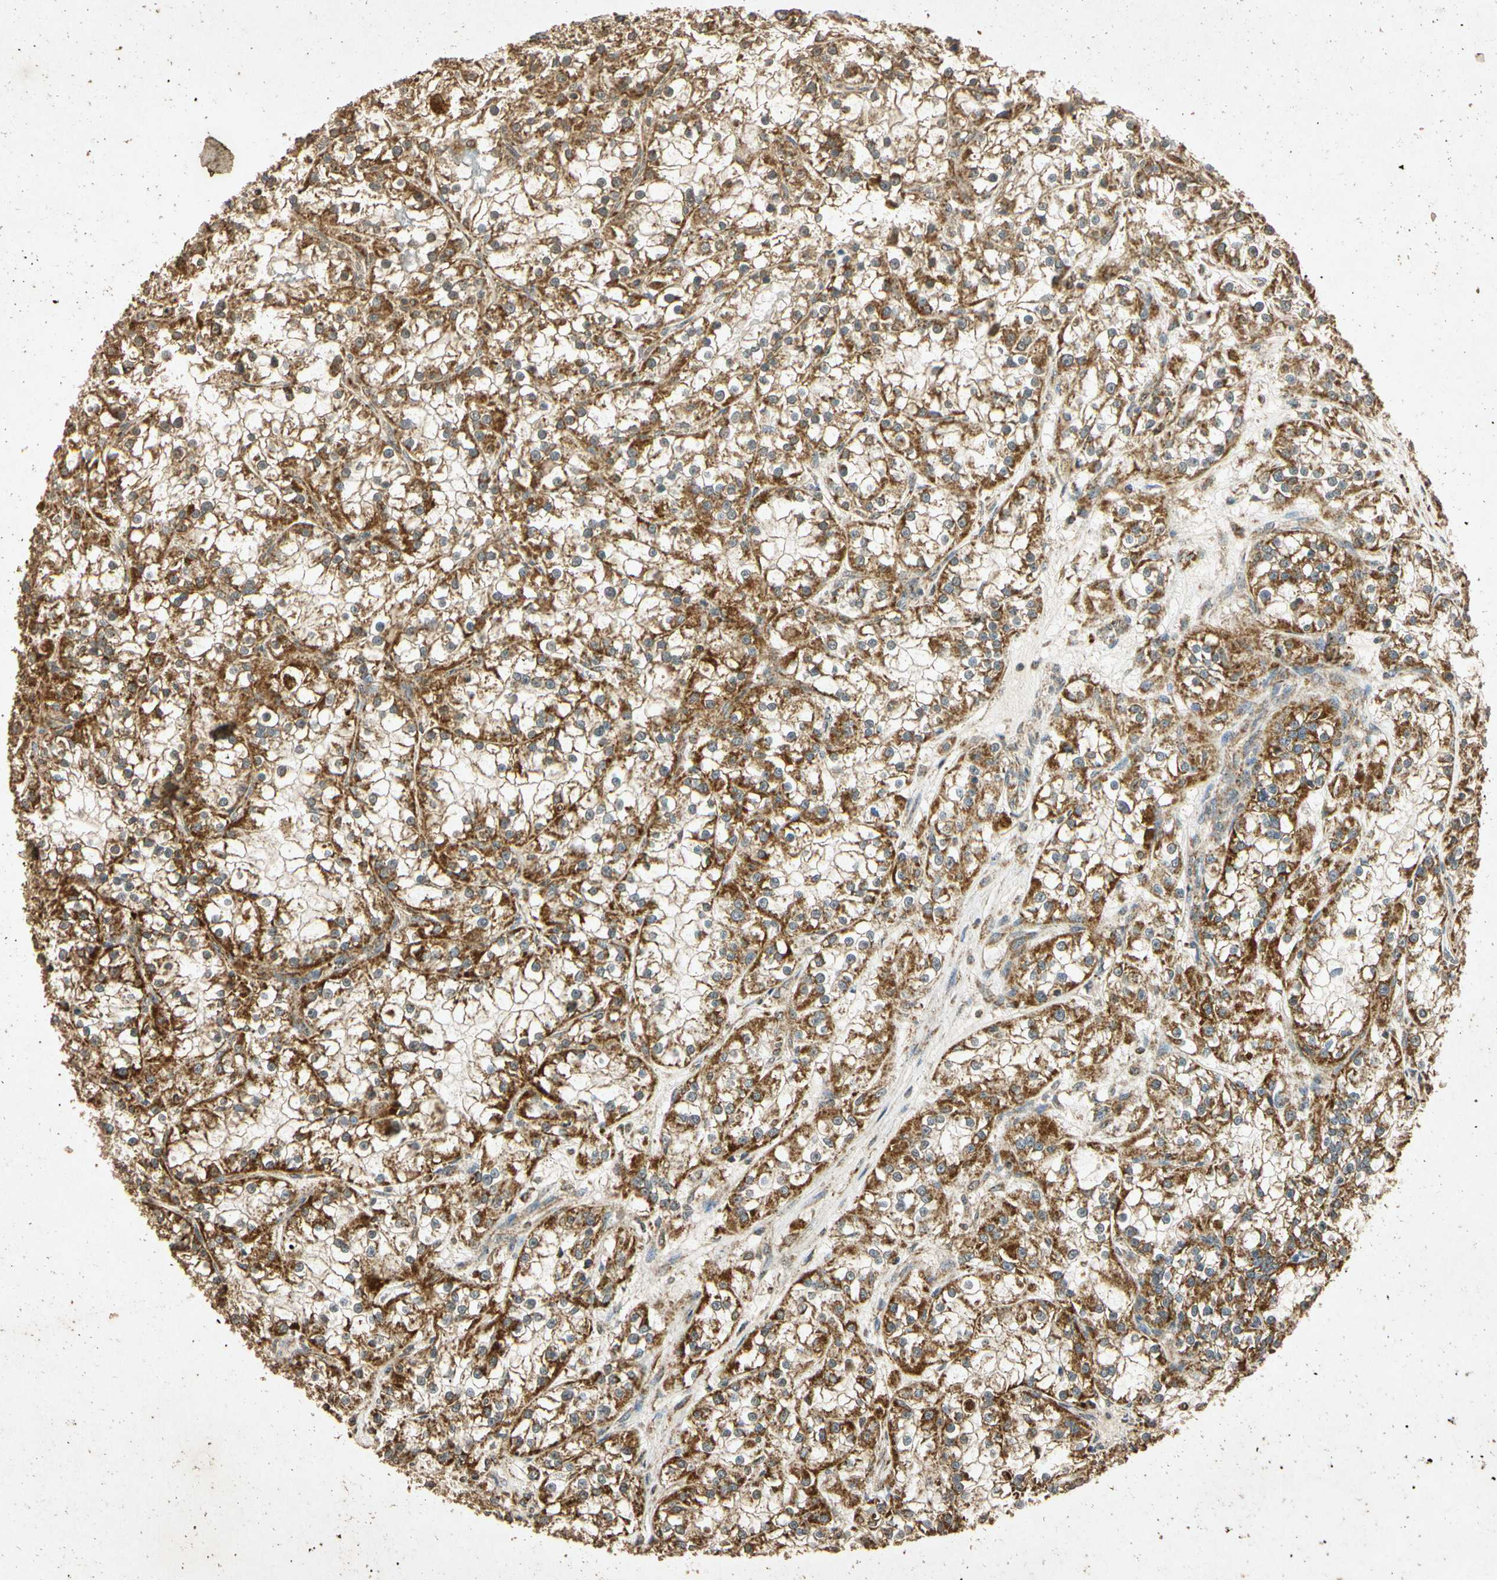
{"staining": {"intensity": "strong", "quantity": ">75%", "location": "cytoplasmic/membranous"}, "tissue": "renal cancer", "cell_type": "Tumor cells", "image_type": "cancer", "snomed": [{"axis": "morphology", "description": "Adenocarcinoma, NOS"}, {"axis": "topography", "description": "Kidney"}], "caption": "Approximately >75% of tumor cells in human adenocarcinoma (renal) exhibit strong cytoplasmic/membranous protein positivity as visualized by brown immunohistochemical staining.", "gene": "PRDX3", "patient": {"sex": "female", "age": 52}}